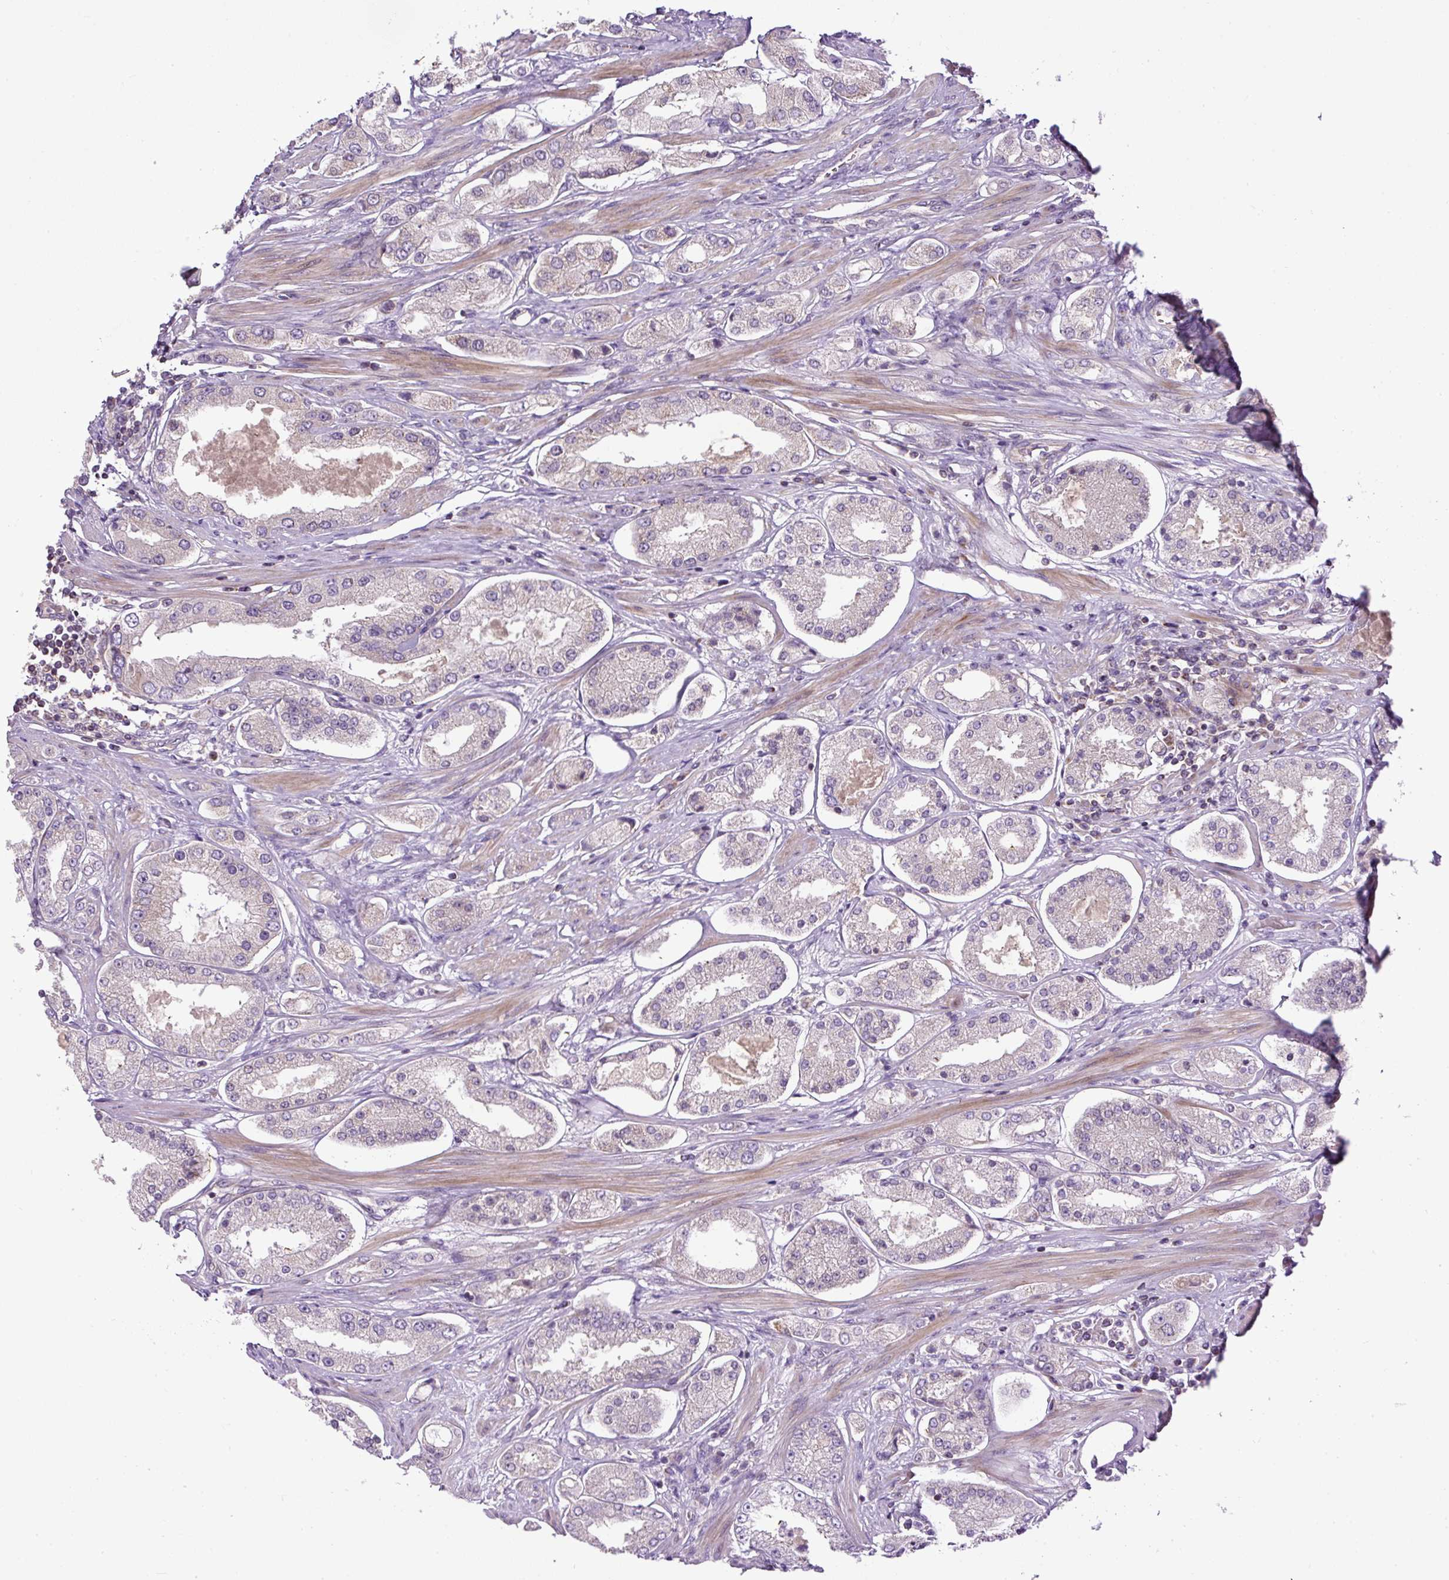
{"staining": {"intensity": "negative", "quantity": "none", "location": "none"}, "tissue": "prostate cancer", "cell_type": "Tumor cells", "image_type": "cancer", "snomed": [{"axis": "morphology", "description": "Adenocarcinoma, High grade"}, {"axis": "topography", "description": "Prostate"}], "caption": "Immunohistochemical staining of prostate cancer reveals no significant expression in tumor cells. (Brightfield microscopy of DAB immunohistochemistry at high magnification).", "gene": "ZNF547", "patient": {"sex": "male", "age": 69}}